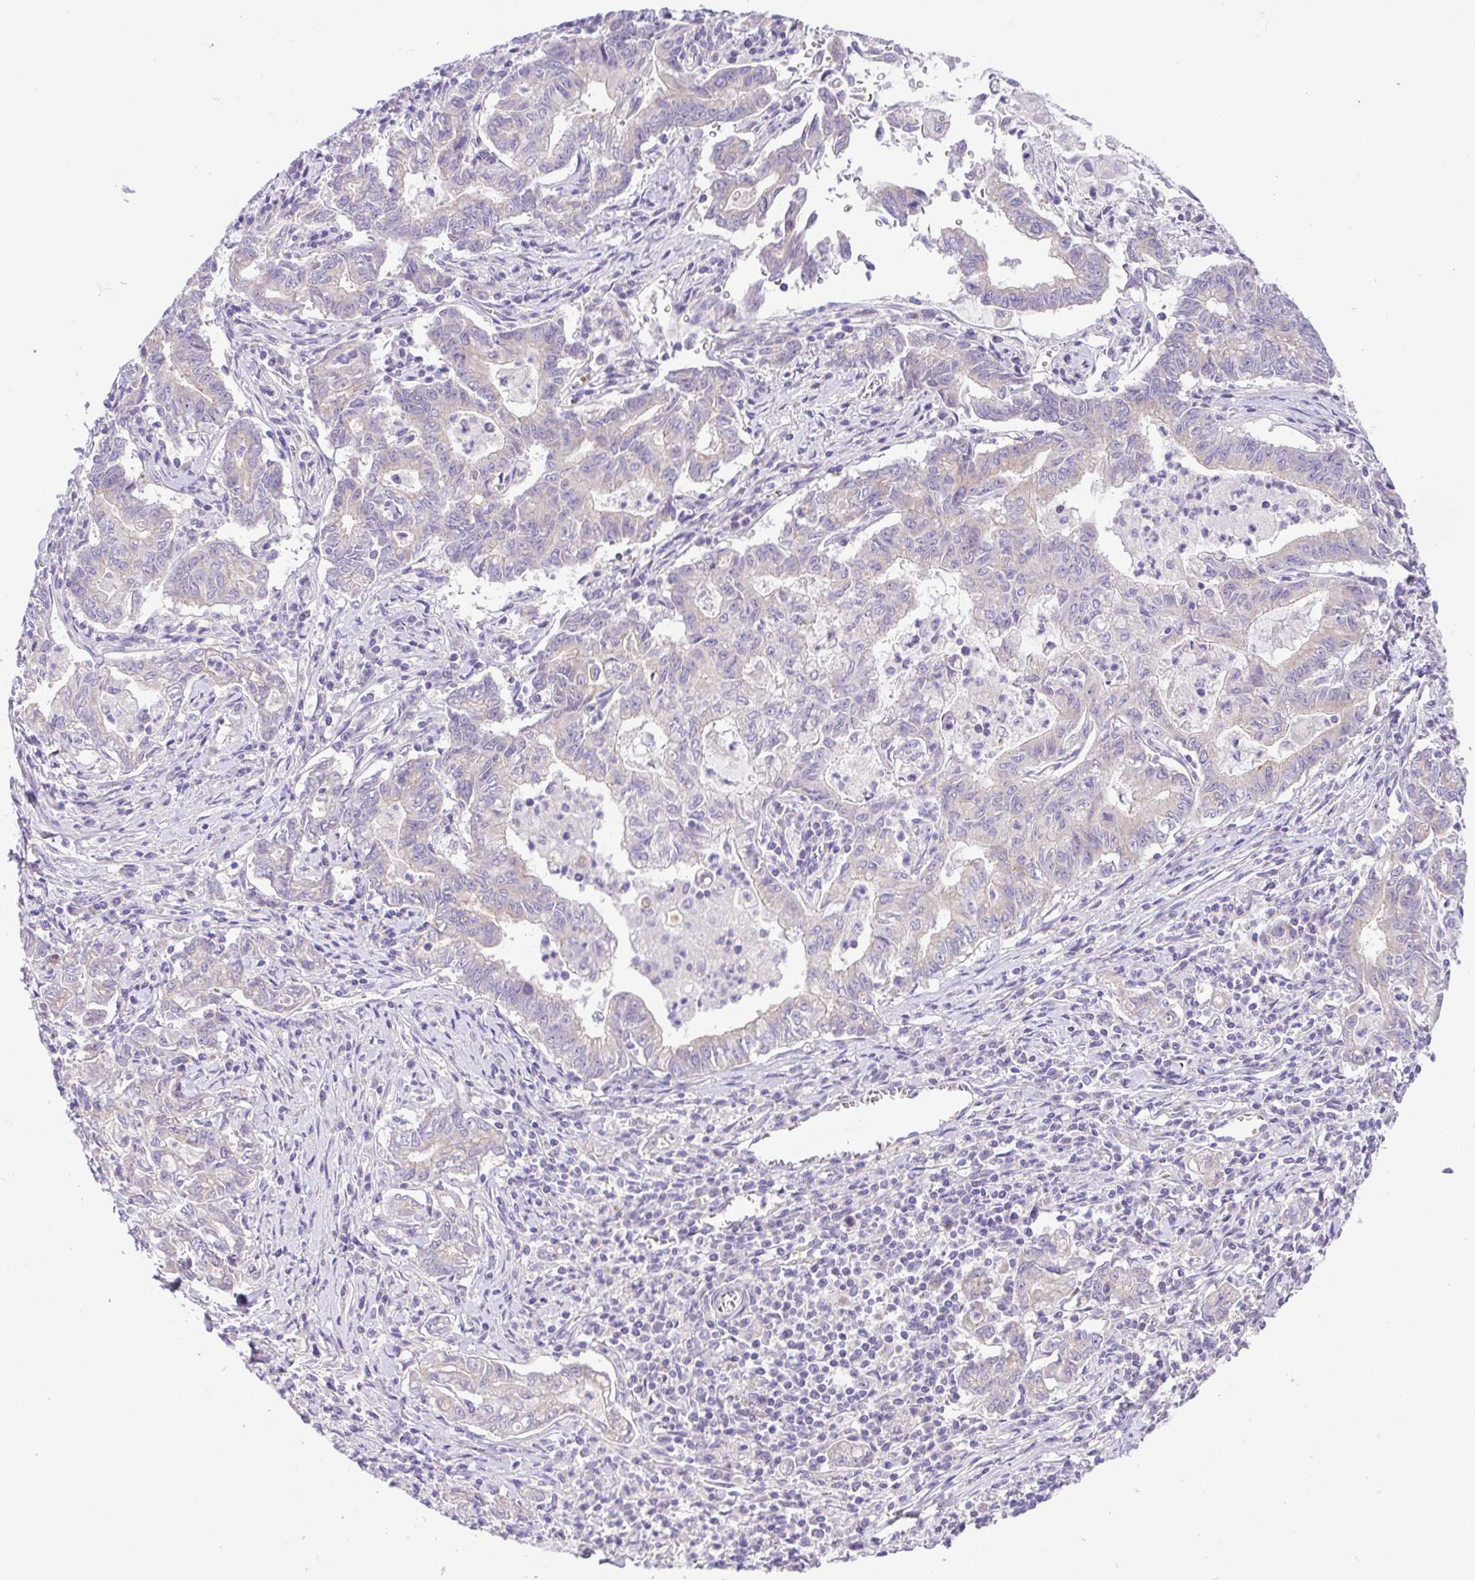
{"staining": {"intensity": "negative", "quantity": "none", "location": "none"}, "tissue": "stomach cancer", "cell_type": "Tumor cells", "image_type": "cancer", "snomed": [{"axis": "morphology", "description": "Adenocarcinoma, NOS"}, {"axis": "topography", "description": "Stomach, upper"}], "caption": "Immunohistochemistry micrograph of neoplastic tissue: human stomach cancer (adenocarcinoma) stained with DAB (3,3'-diaminobenzidine) exhibits no significant protein expression in tumor cells.", "gene": "SLC13A1", "patient": {"sex": "female", "age": 79}}